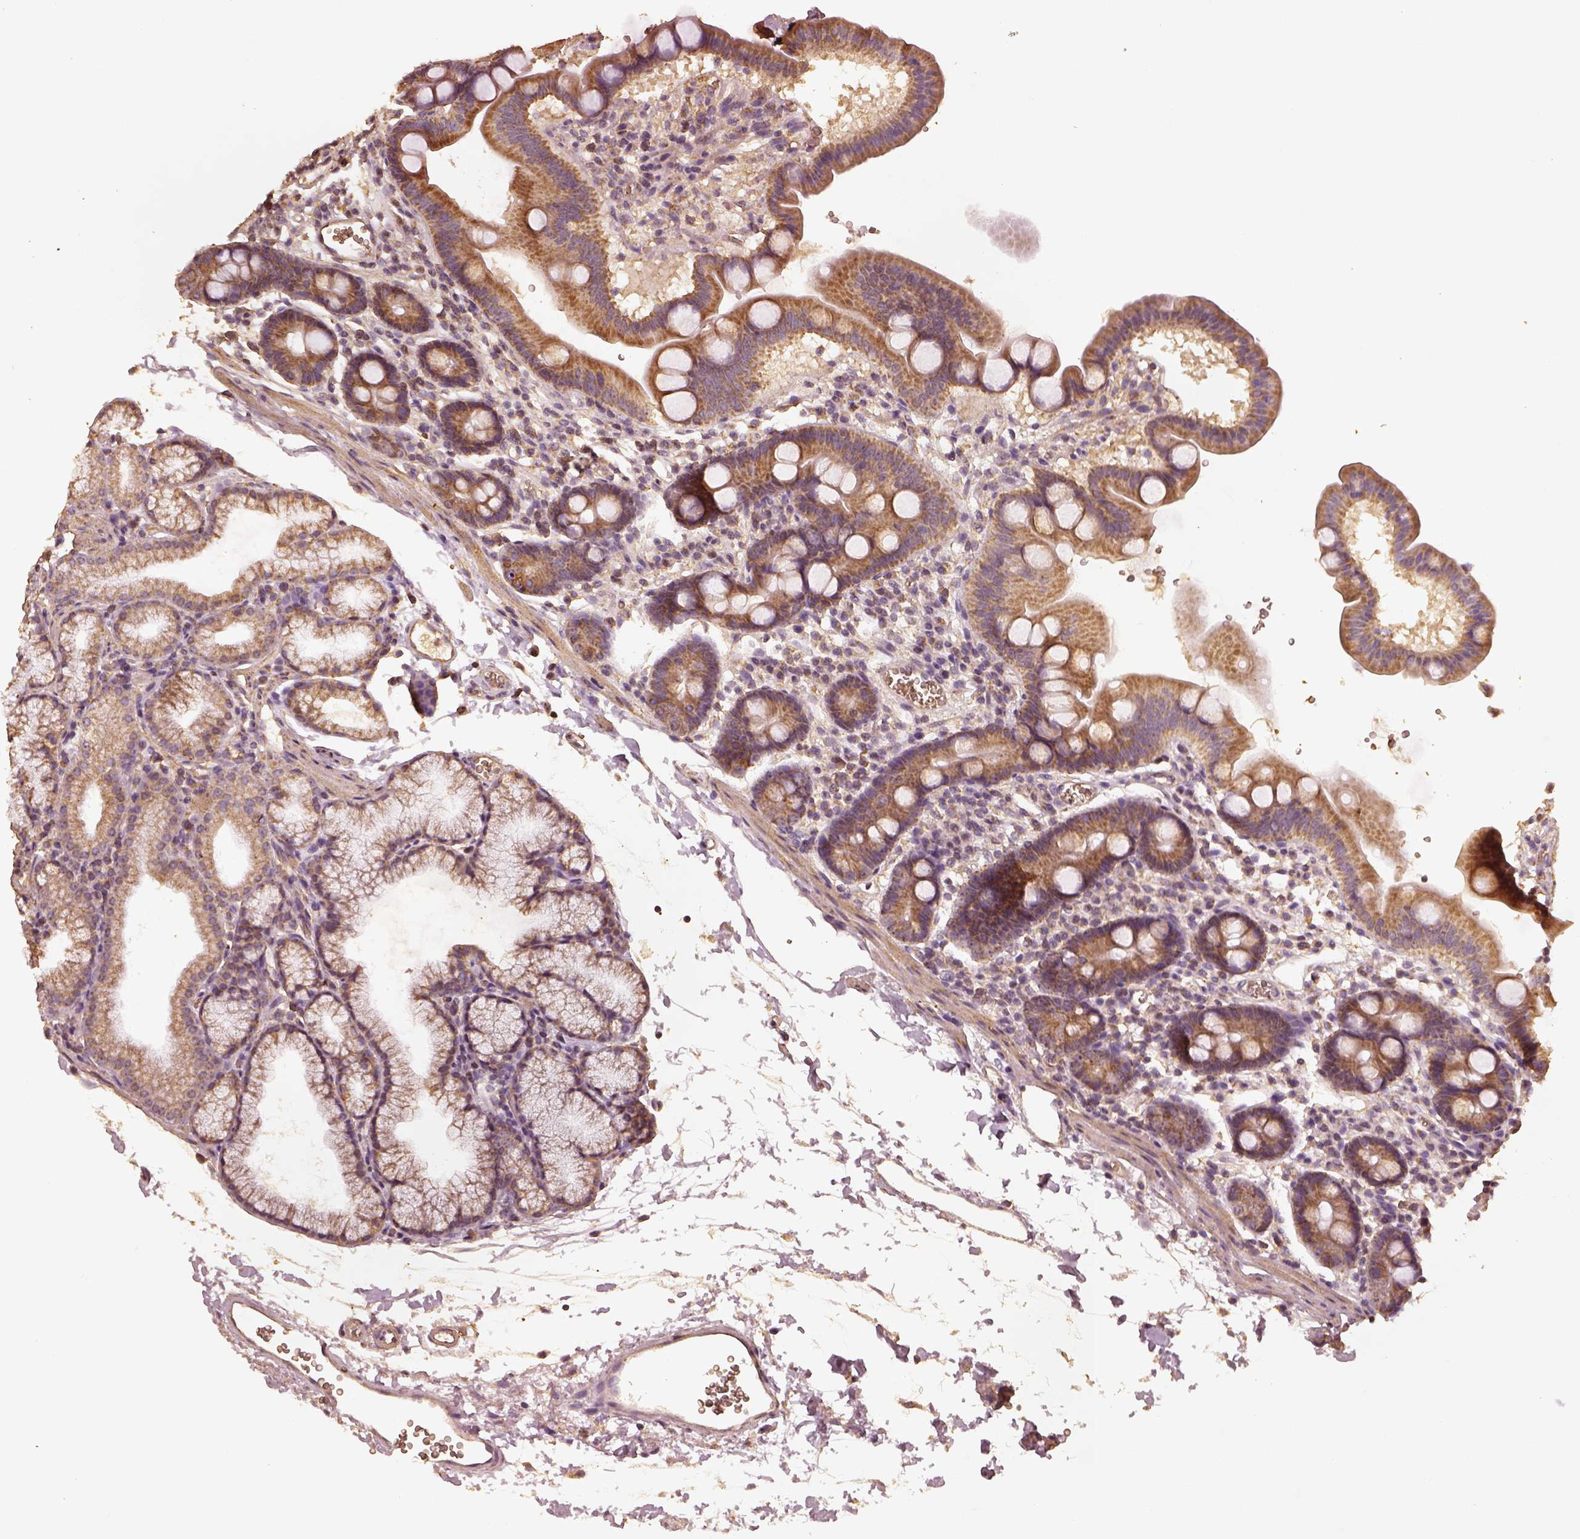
{"staining": {"intensity": "moderate", "quantity": ">75%", "location": "cytoplasmic/membranous"}, "tissue": "duodenum", "cell_type": "Glandular cells", "image_type": "normal", "snomed": [{"axis": "morphology", "description": "Normal tissue, NOS"}, {"axis": "topography", "description": "Duodenum"}], "caption": "Duodenum stained with IHC displays moderate cytoplasmic/membranous positivity in approximately >75% of glandular cells.", "gene": "PTGES2", "patient": {"sex": "male", "age": 59}}